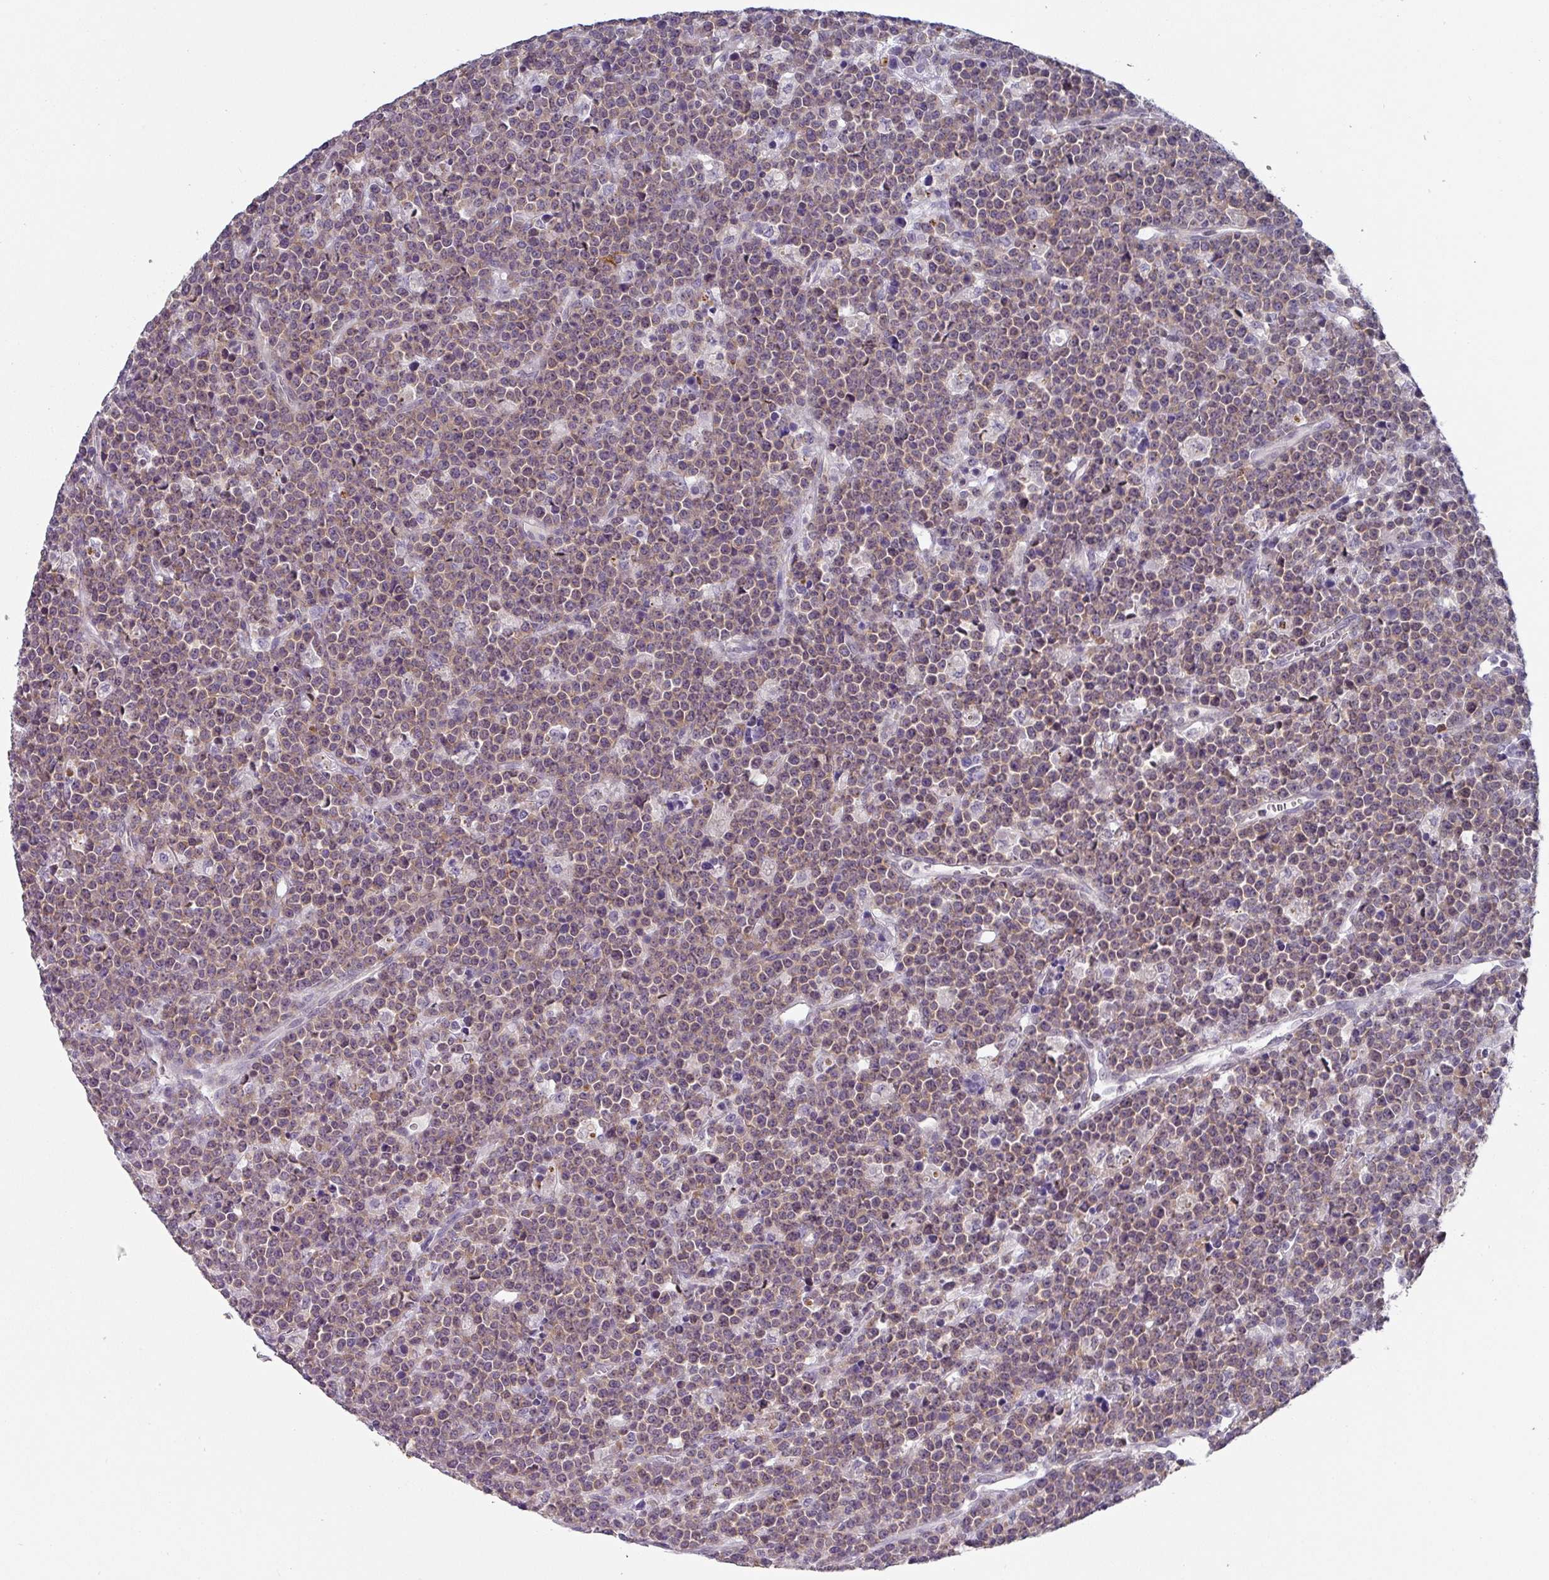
{"staining": {"intensity": "weak", "quantity": ">75%", "location": "cytoplasmic/membranous,nuclear"}, "tissue": "lymphoma", "cell_type": "Tumor cells", "image_type": "cancer", "snomed": [{"axis": "morphology", "description": "Malignant lymphoma, non-Hodgkin's type, High grade"}, {"axis": "topography", "description": "Ovary"}], "caption": "Approximately >75% of tumor cells in lymphoma exhibit weak cytoplasmic/membranous and nuclear protein staining as visualized by brown immunohistochemical staining.", "gene": "DCAF12L2", "patient": {"sex": "female", "age": 56}}